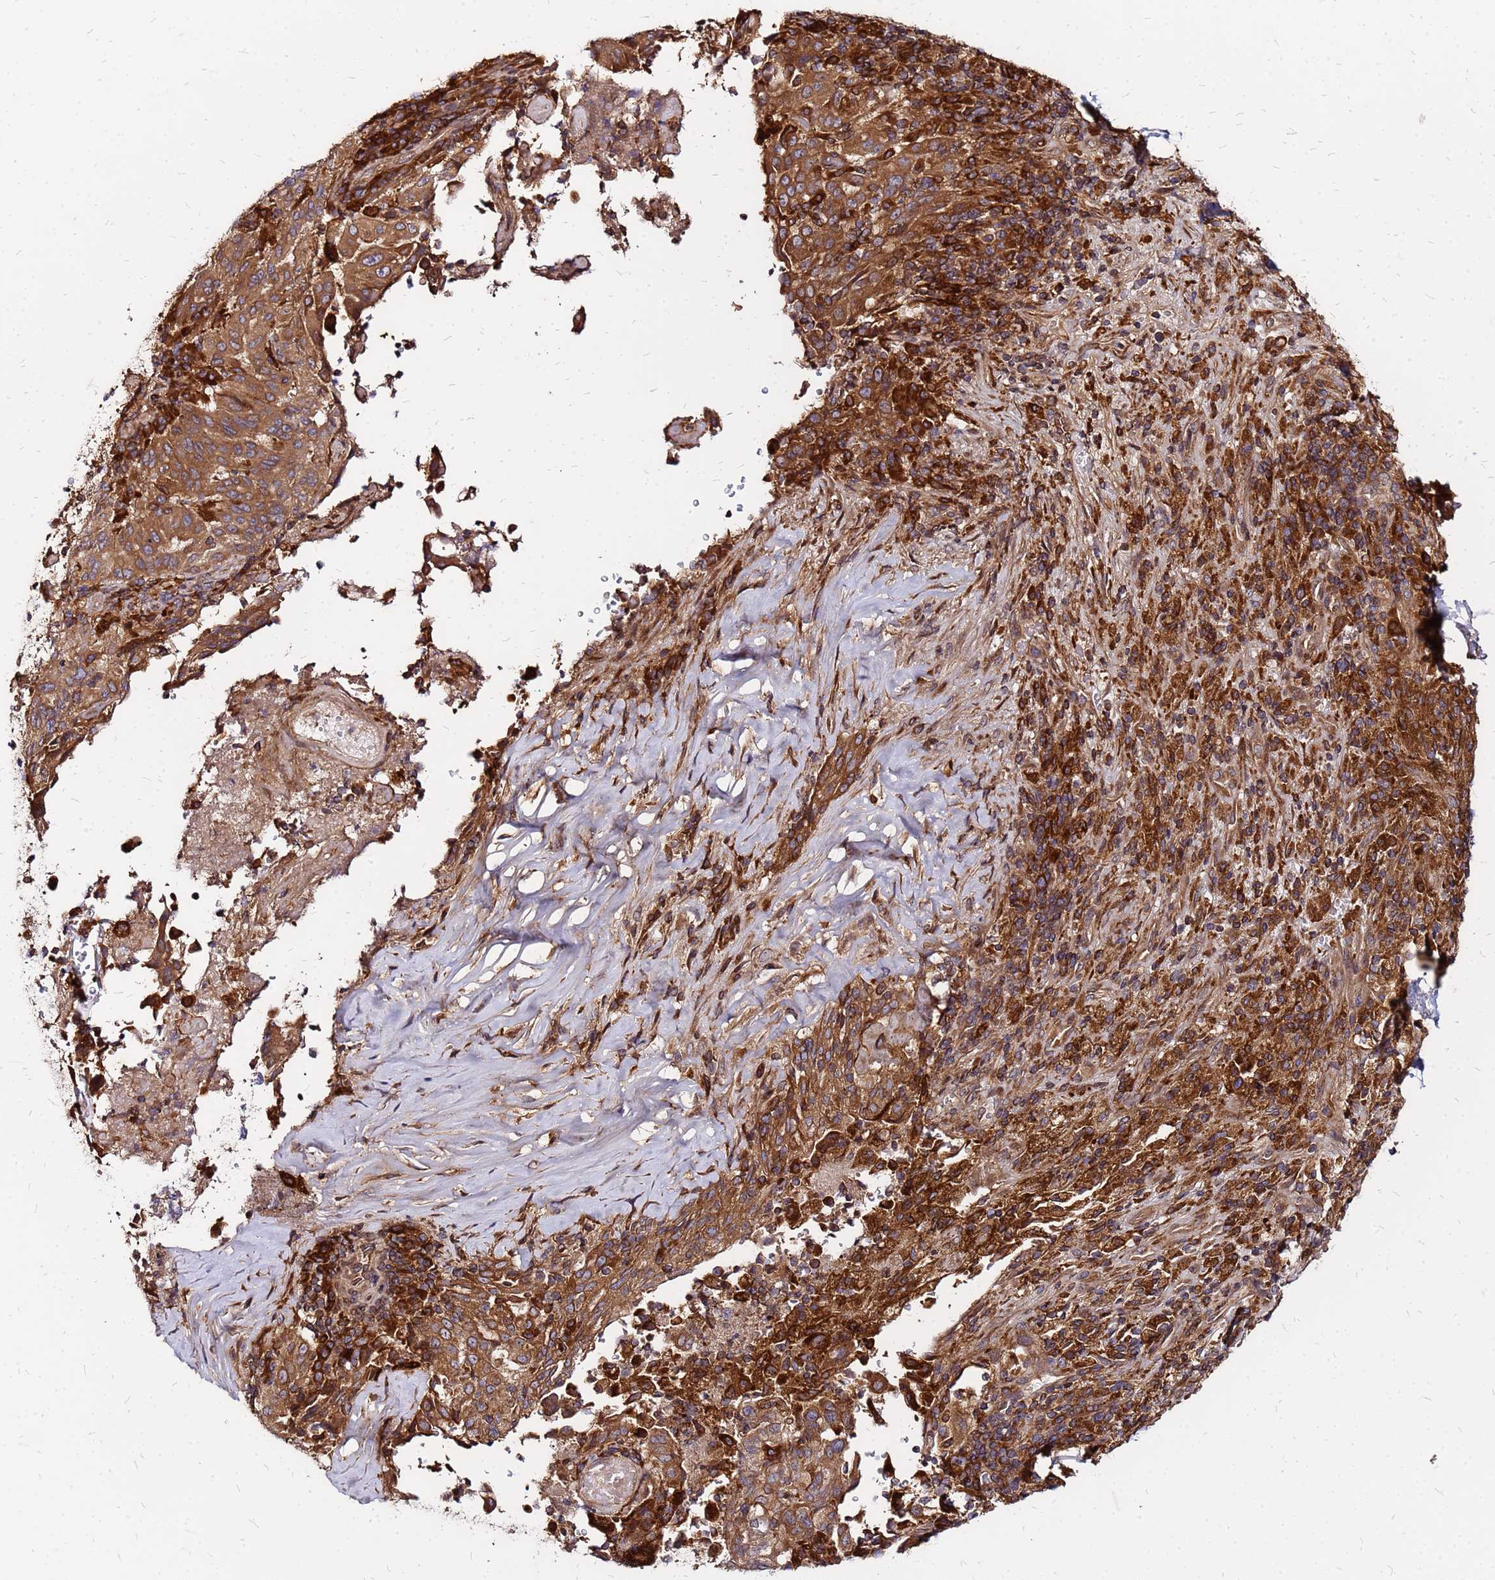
{"staining": {"intensity": "moderate", "quantity": ">75%", "location": "cytoplasmic/membranous"}, "tissue": "pancreatic cancer", "cell_type": "Tumor cells", "image_type": "cancer", "snomed": [{"axis": "morphology", "description": "Adenocarcinoma, NOS"}, {"axis": "topography", "description": "Pancreas"}], "caption": "Immunohistochemical staining of pancreatic cancer demonstrates moderate cytoplasmic/membranous protein positivity in approximately >75% of tumor cells.", "gene": "CYBC1", "patient": {"sex": "male", "age": 63}}